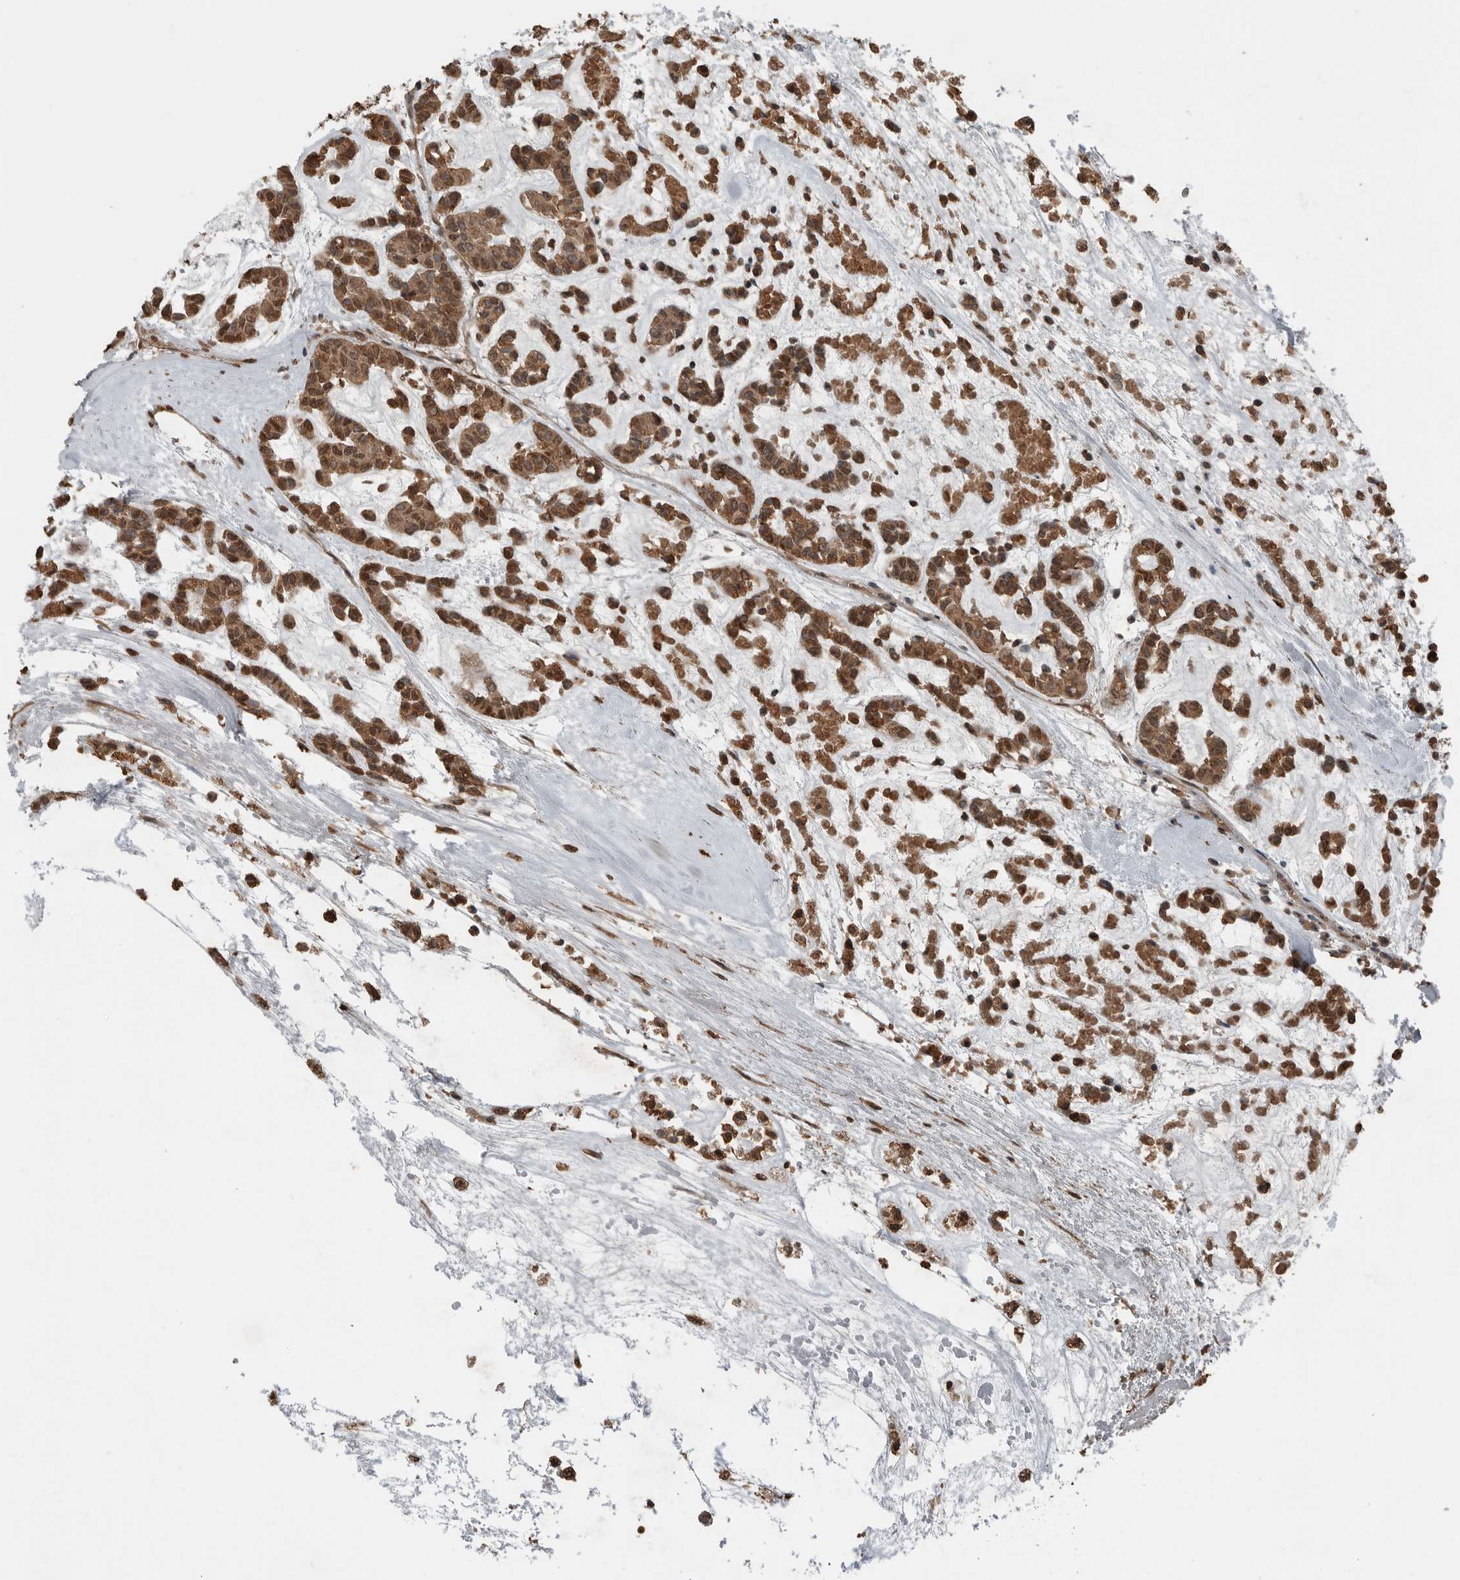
{"staining": {"intensity": "moderate", "quantity": ">75%", "location": "cytoplasmic/membranous,nuclear"}, "tissue": "head and neck cancer", "cell_type": "Tumor cells", "image_type": "cancer", "snomed": [{"axis": "morphology", "description": "Adenocarcinoma, NOS"}, {"axis": "morphology", "description": "Adenoma, NOS"}, {"axis": "topography", "description": "Head-Neck"}], "caption": "Immunohistochemical staining of head and neck cancer displays moderate cytoplasmic/membranous and nuclear protein staining in about >75% of tumor cells. (Stains: DAB in brown, nuclei in blue, Microscopy: brightfield microscopy at high magnification).", "gene": "BLZF1", "patient": {"sex": "female", "age": 55}}